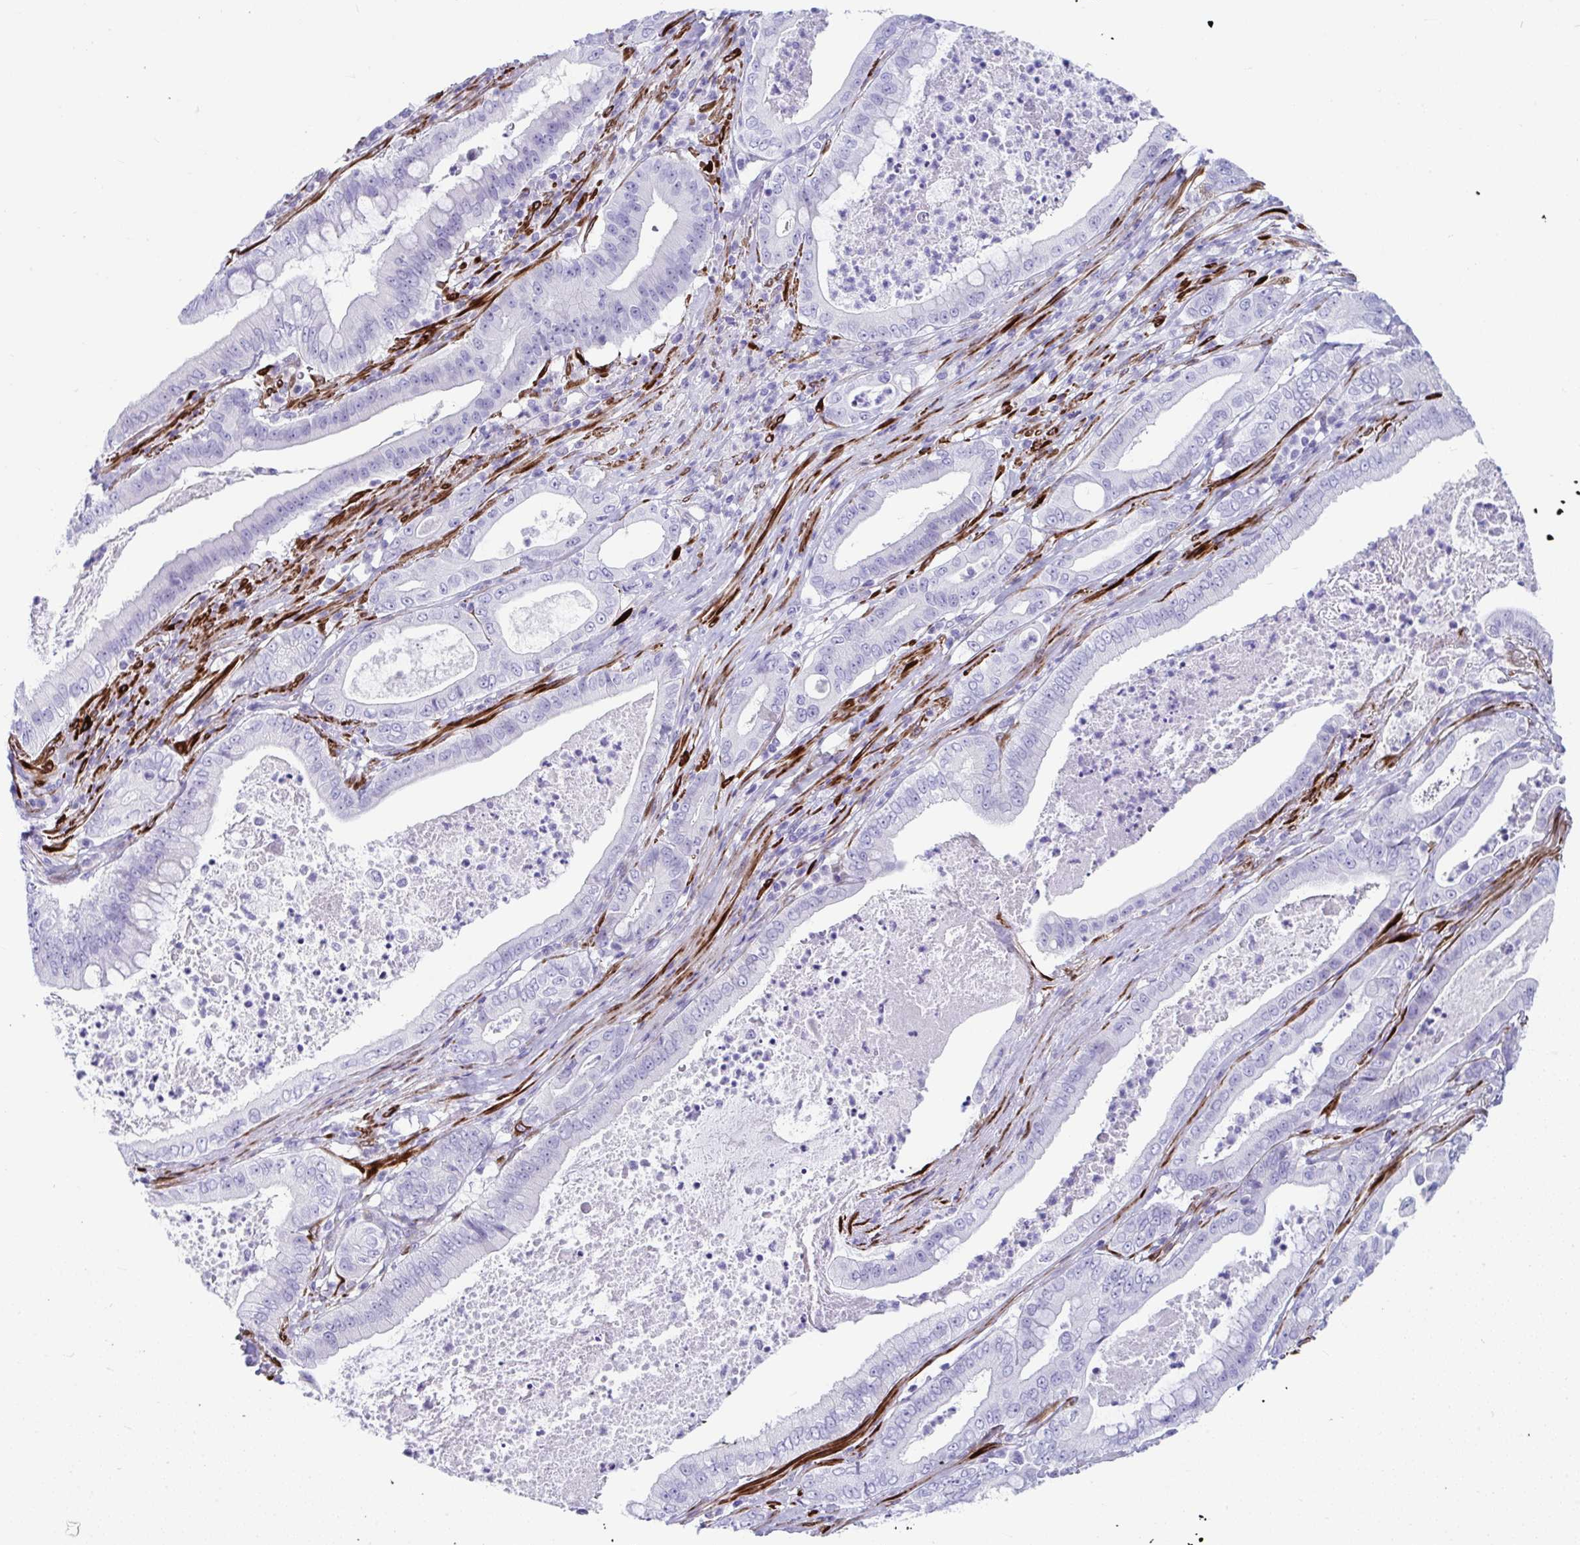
{"staining": {"intensity": "negative", "quantity": "none", "location": "none"}, "tissue": "pancreatic cancer", "cell_type": "Tumor cells", "image_type": "cancer", "snomed": [{"axis": "morphology", "description": "Adenocarcinoma, NOS"}, {"axis": "topography", "description": "Pancreas"}], "caption": "The photomicrograph exhibits no significant staining in tumor cells of pancreatic cancer (adenocarcinoma).", "gene": "GRXCR2", "patient": {"sex": "male", "age": 71}}